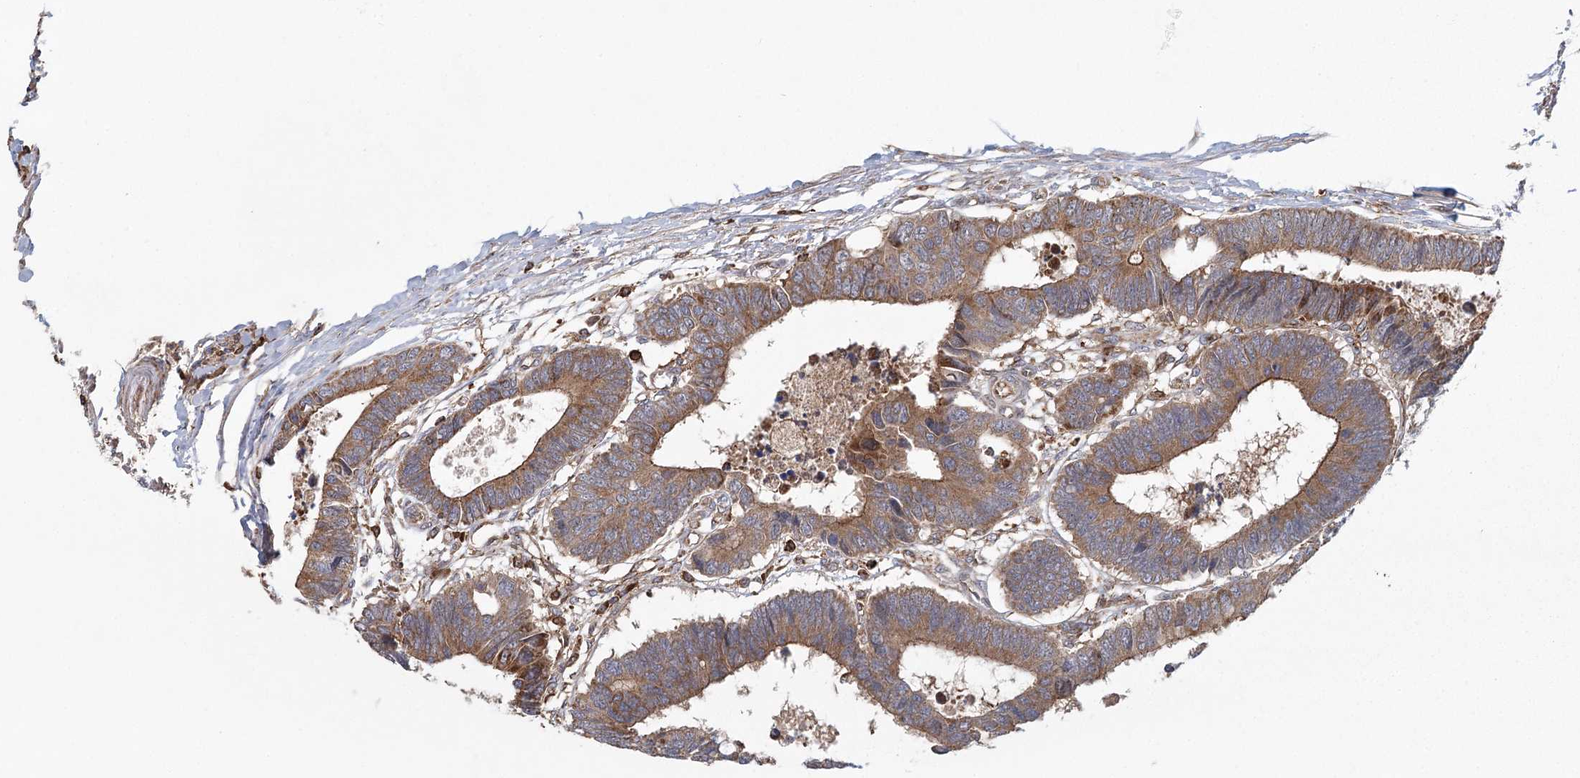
{"staining": {"intensity": "moderate", "quantity": ">75%", "location": "cytoplasmic/membranous"}, "tissue": "colorectal cancer", "cell_type": "Tumor cells", "image_type": "cancer", "snomed": [{"axis": "morphology", "description": "Adenocarcinoma, NOS"}, {"axis": "topography", "description": "Rectum"}], "caption": "Protein analysis of colorectal cancer (adenocarcinoma) tissue demonstrates moderate cytoplasmic/membranous positivity in about >75% of tumor cells.", "gene": "PLEKHA7", "patient": {"sex": "male", "age": 84}}